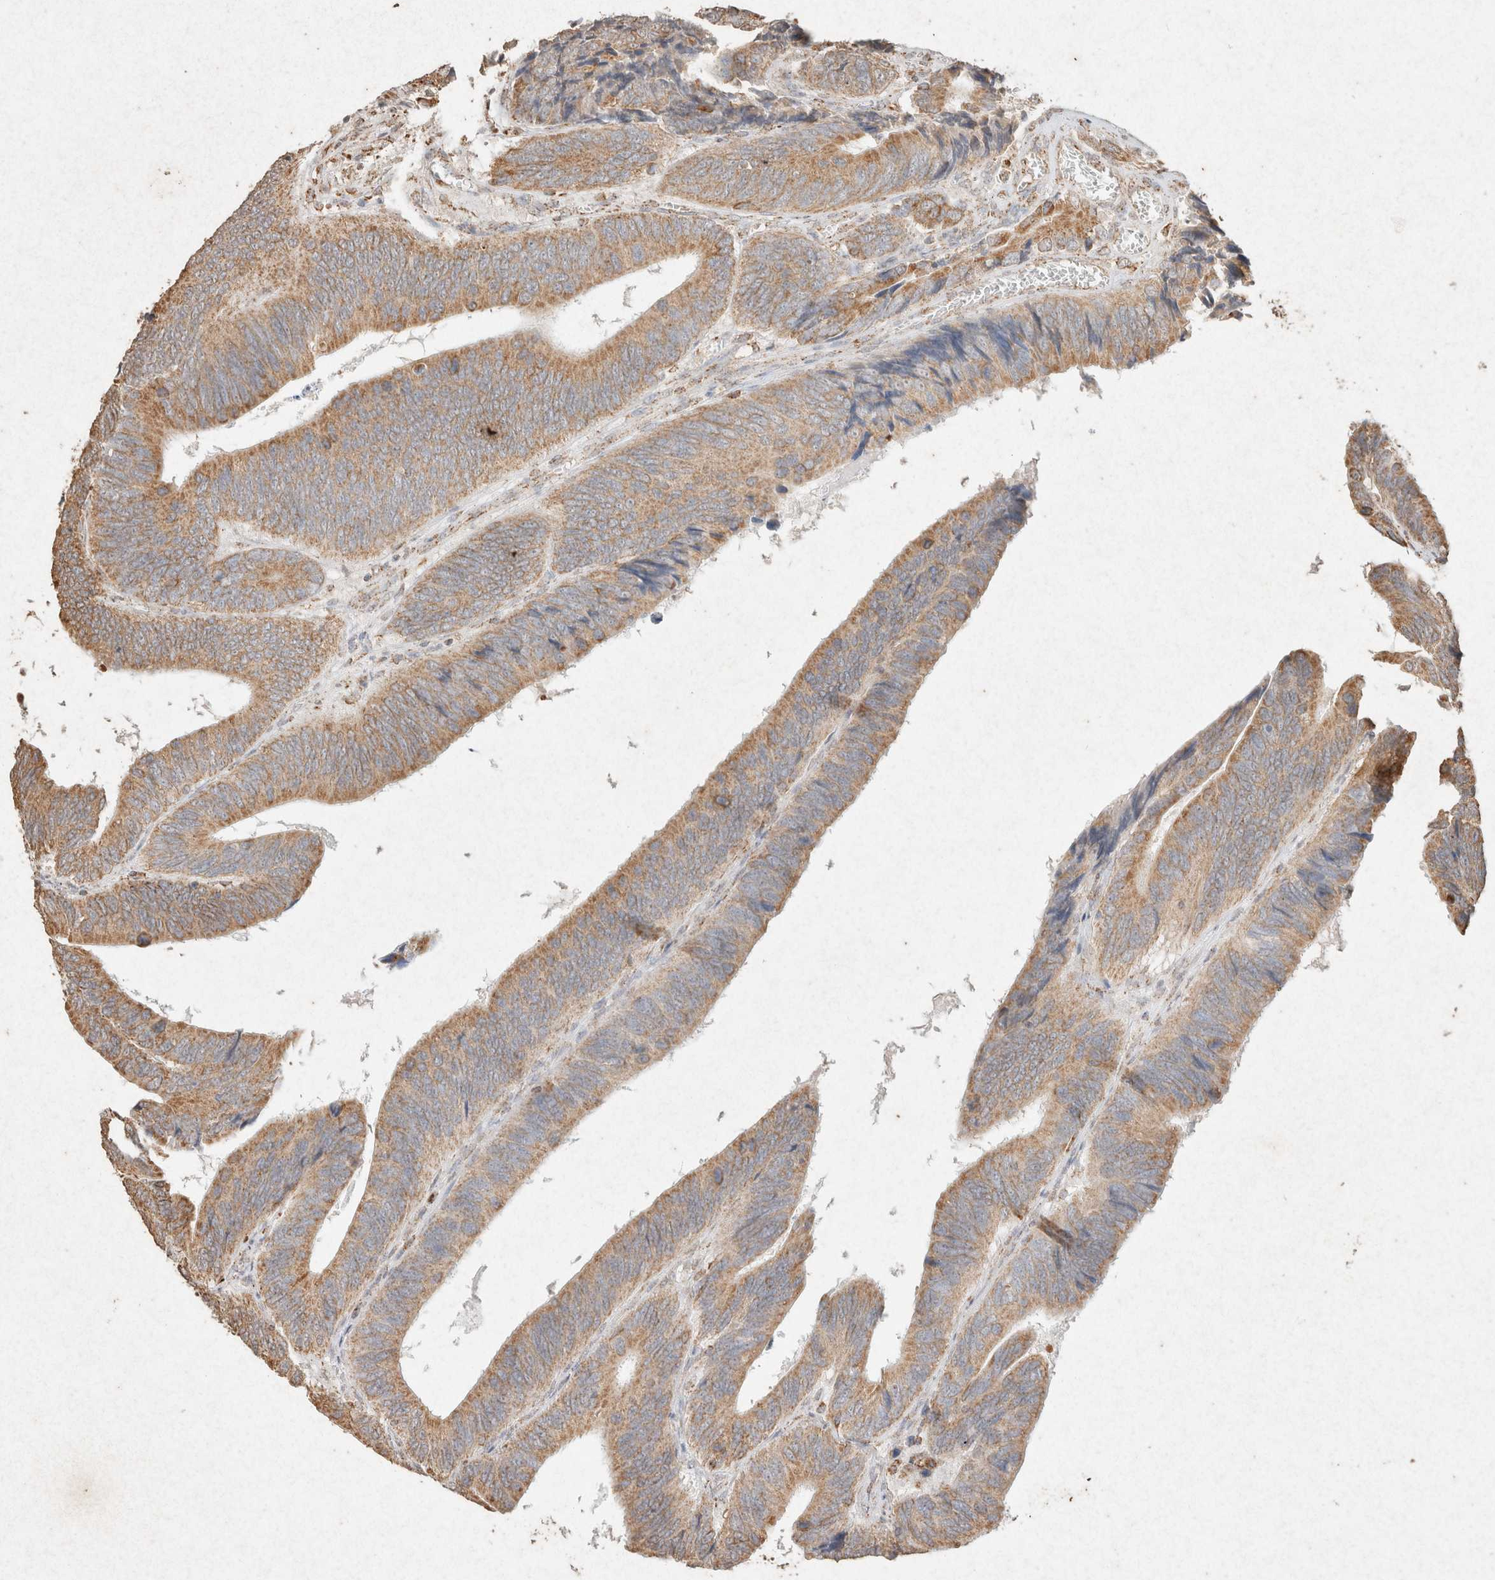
{"staining": {"intensity": "moderate", "quantity": ">75%", "location": "cytoplasmic/membranous"}, "tissue": "colorectal cancer", "cell_type": "Tumor cells", "image_type": "cancer", "snomed": [{"axis": "morphology", "description": "Adenocarcinoma, NOS"}, {"axis": "topography", "description": "Colon"}], "caption": "Immunohistochemistry (IHC) of human adenocarcinoma (colorectal) shows medium levels of moderate cytoplasmic/membranous positivity in approximately >75% of tumor cells. (DAB (3,3'-diaminobenzidine) IHC with brightfield microscopy, high magnification).", "gene": "SDC2", "patient": {"sex": "male", "age": 72}}